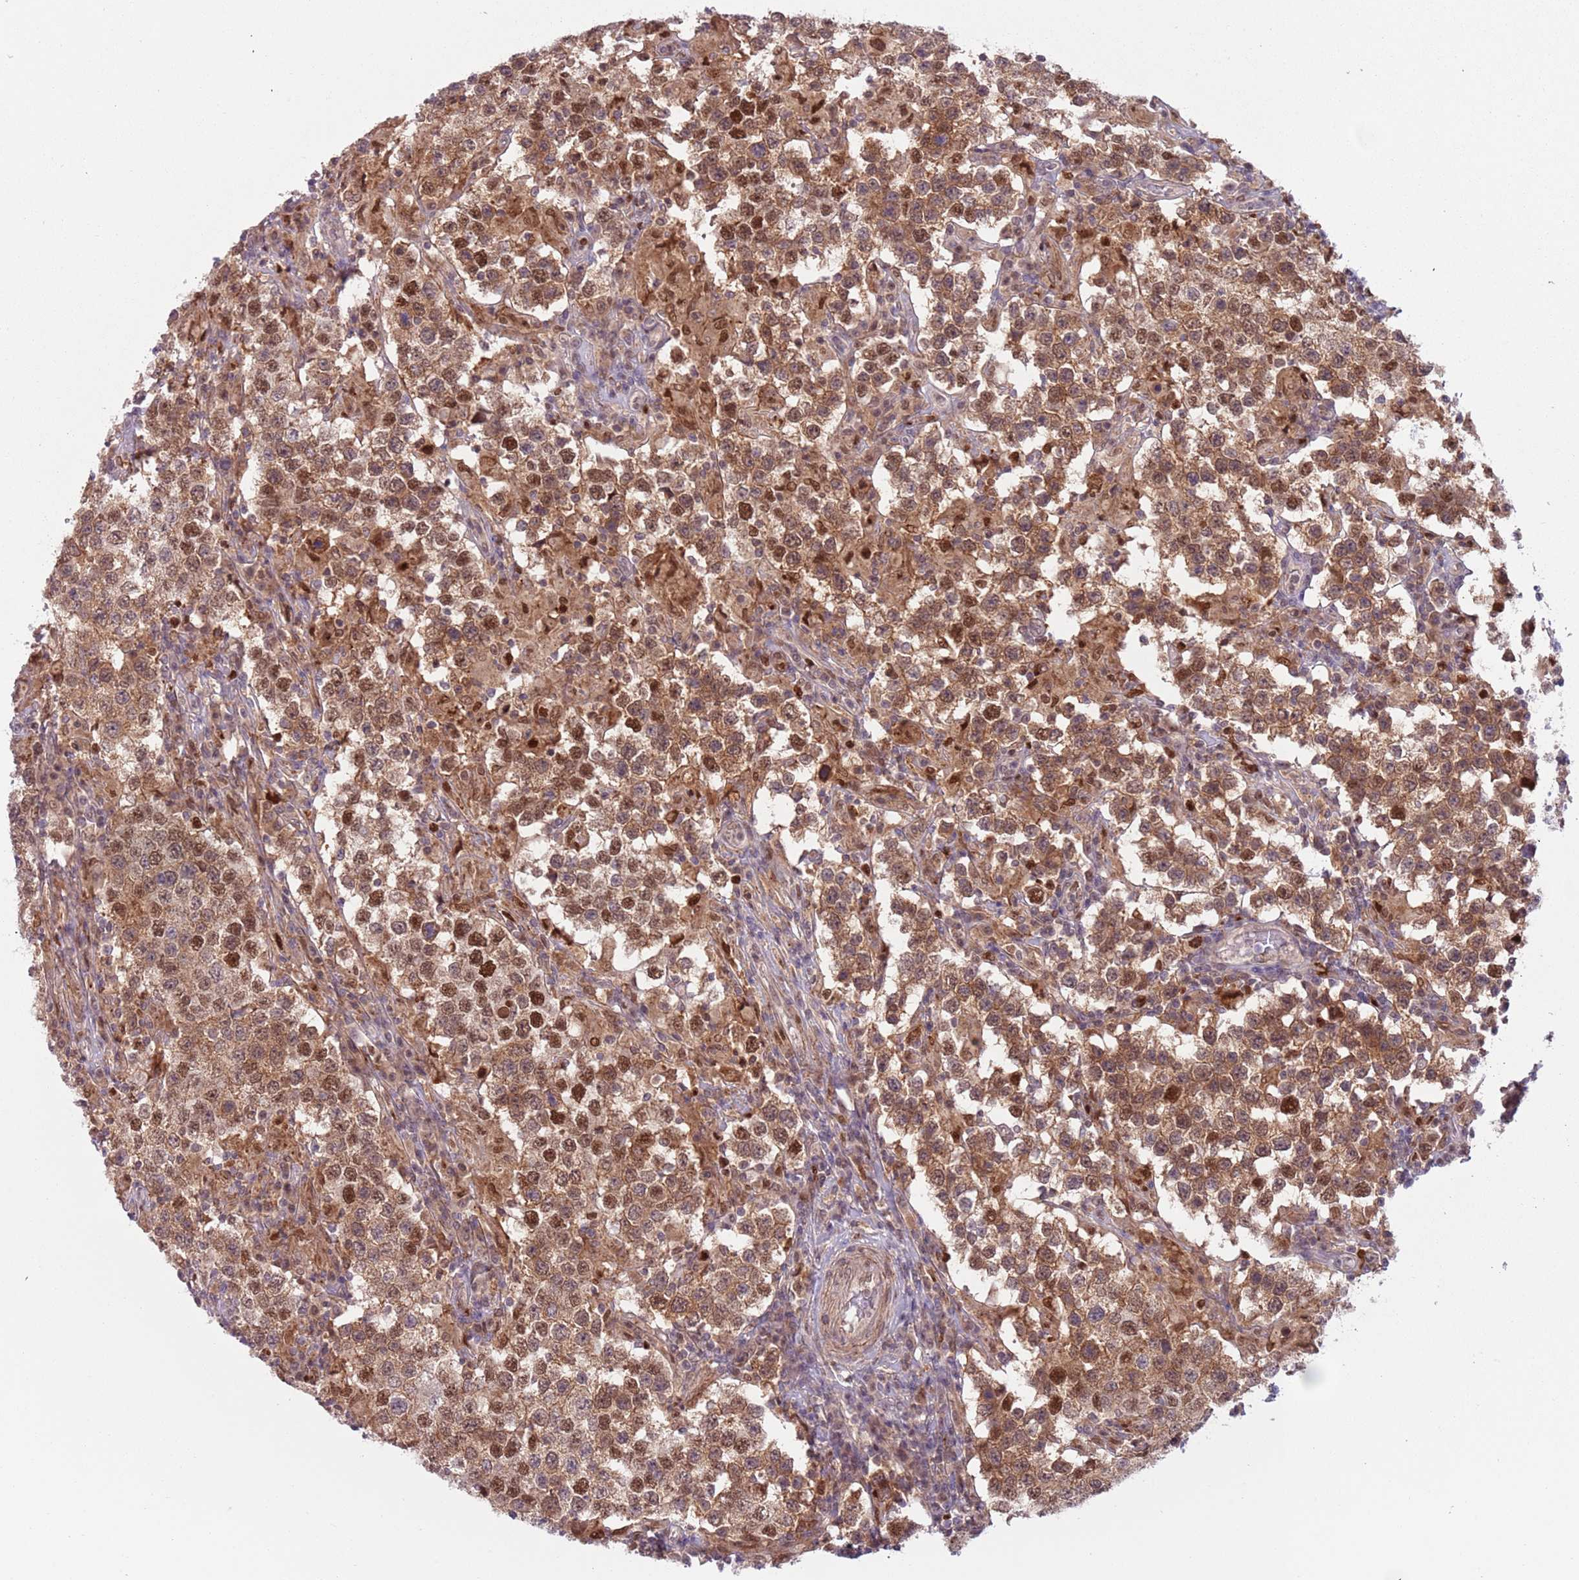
{"staining": {"intensity": "moderate", "quantity": ">75%", "location": "cytoplasmic/membranous,nuclear"}, "tissue": "testis cancer", "cell_type": "Tumor cells", "image_type": "cancer", "snomed": [{"axis": "morphology", "description": "Seminoma, NOS"}, {"axis": "morphology", "description": "Carcinoma, Embryonal, NOS"}, {"axis": "topography", "description": "Testis"}], "caption": "A medium amount of moderate cytoplasmic/membranous and nuclear expression is present in about >75% of tumor cells in testis cancer tissue. Nuclei are stained in blue.", "gene": "RMND5B", "patient": {"sex": "male", "age": 41}}